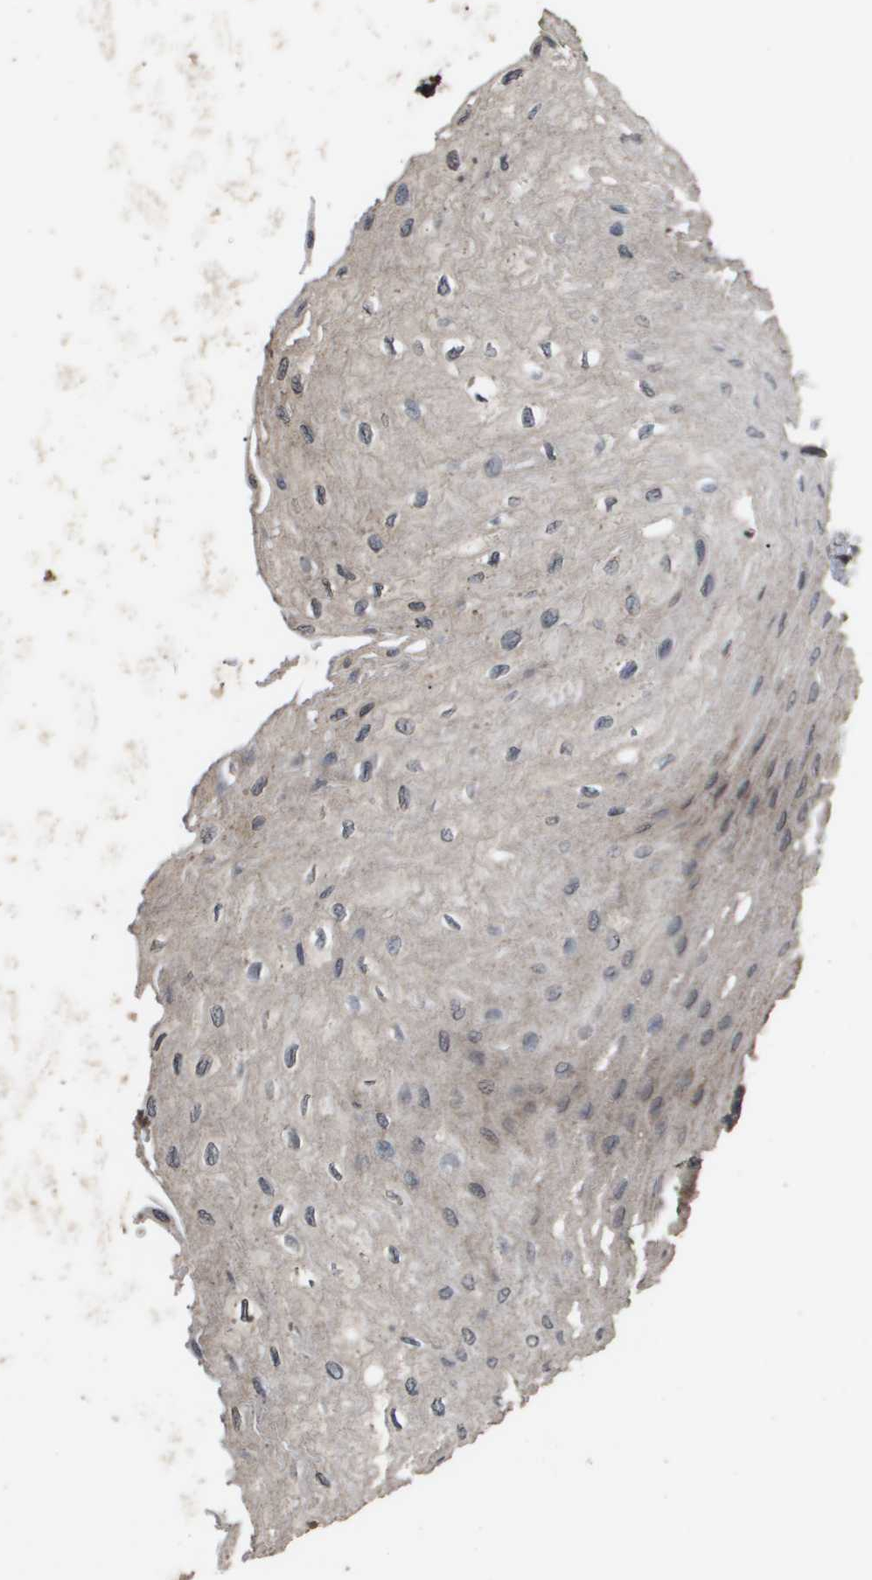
{"staining": {"intensity": "moderate", "quantity": ">75%", "location": "cytoplasmic/membranous,nuclear"}, "tissue": "esophagus", "cell_type": "Squamous epithelial cells", "image_type": "normal", "snomed": [{"axis": "morphology", "description": "Normal tissue, NOS"}, {"axis": "topography", "description": "Esophagus"}], "caption": "This histopathology image demonstrates immunohistochemistry staining of normal esophagus, with medium moderate cytoplasmic/membranous,nuclear positivity in approximately >75% of squamous epithelial cells.", "gene": "CUL5", "patient": {"sex": "female", "age": 72}}